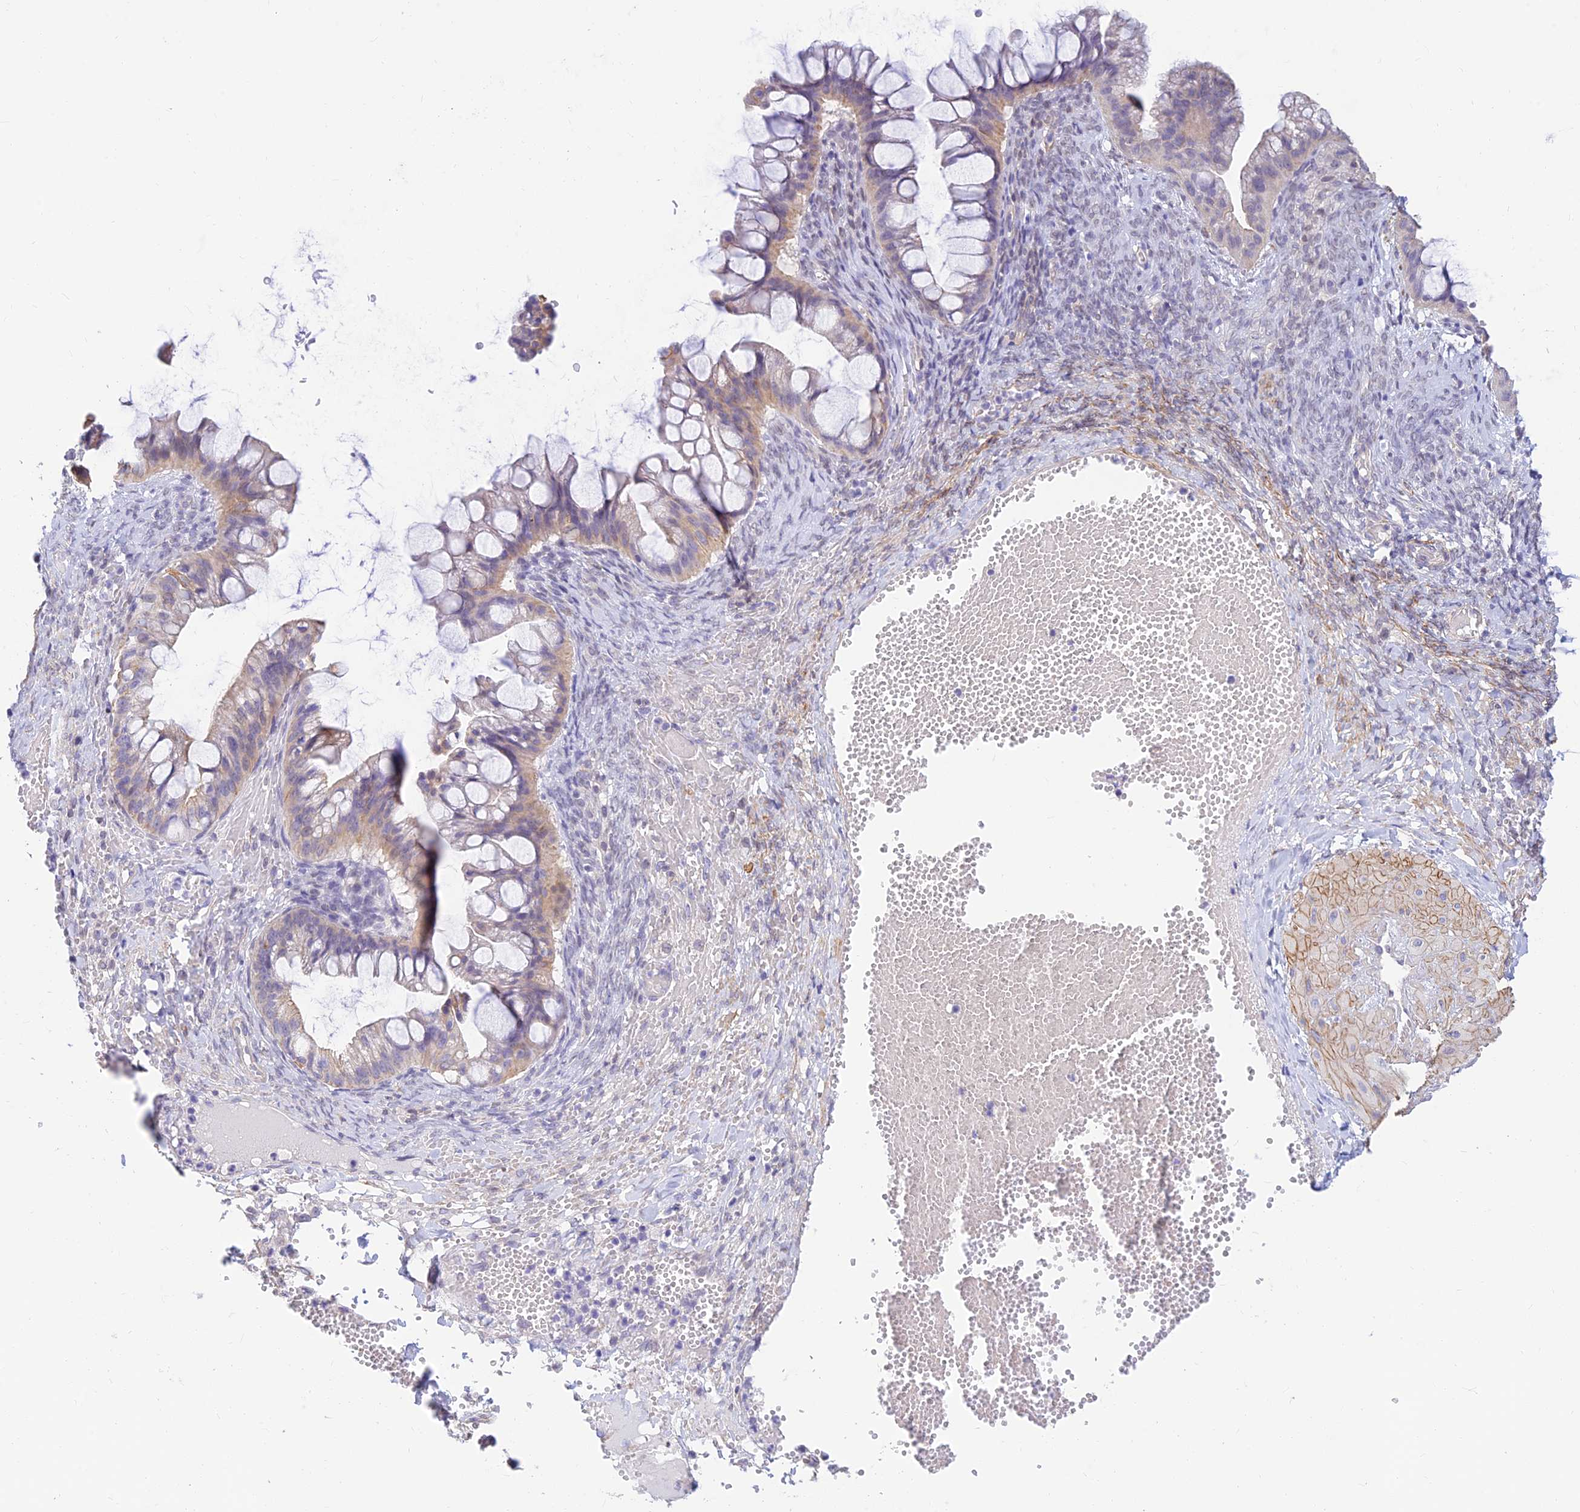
{"staining": {"intensity": "weak", "quantity": "25%-75%", "location": "cytoplasmic/membranous"}, "tissue": "ovarian cancer", "cell_type": "Tumor cells", "image_type": "cancer", "snomed": [{"axis": "morphology", "description": "Cystadenocarcinoma, mucinous, NOS"}, {"axis": "topography", "description": "Ovary"}], "caption": "IHC image of human ovarian cancer (mucinous cystadenocarcinoma) stained for a protein (brown), which shows low levels of weak cytoplasmic/membranous positivity in approximately 25%-75% of tumor cells.", "gene": "ALDH1L2", "patient": {"sex": "female", "age": 73}}